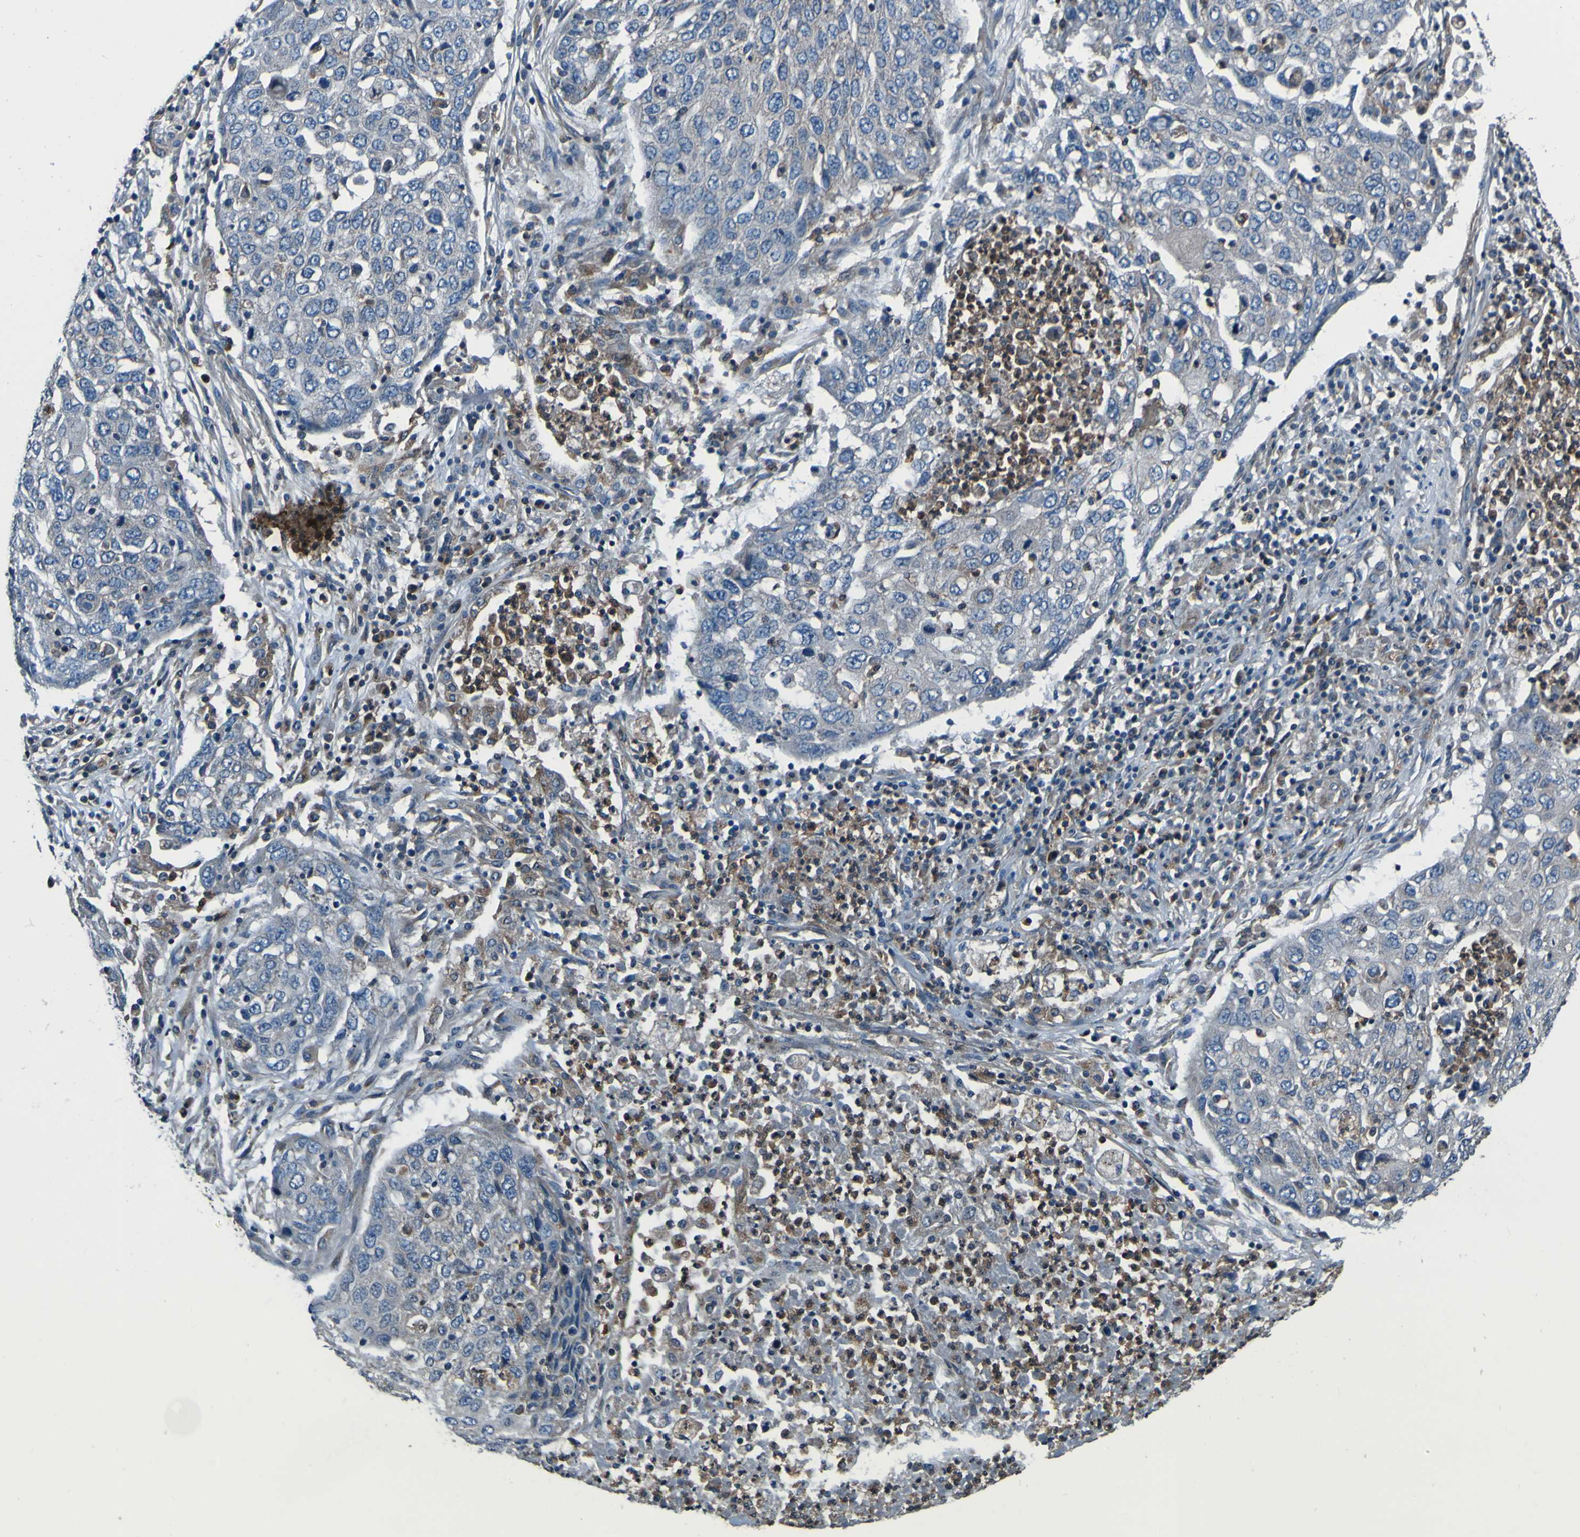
{"staining": {"intensity": "negative", "quantity": "none", "location": "none"}, "tissue": "lung cancer", "cell_type": "Tumor cells", "image_type": "cancer", "snomed": [{"axis": "morphology", "description": "Squamous cell carcinoma, NOS"}, {"axis": "topography", "description": "Lung"}], "caption": "Lung cancer (squamous cell carcinoma) was stained to show a protein in brown. There is no significant staining in tumor cells.", "gene": "RAB5B", "patient": {"sex": "female", "age": 63}}